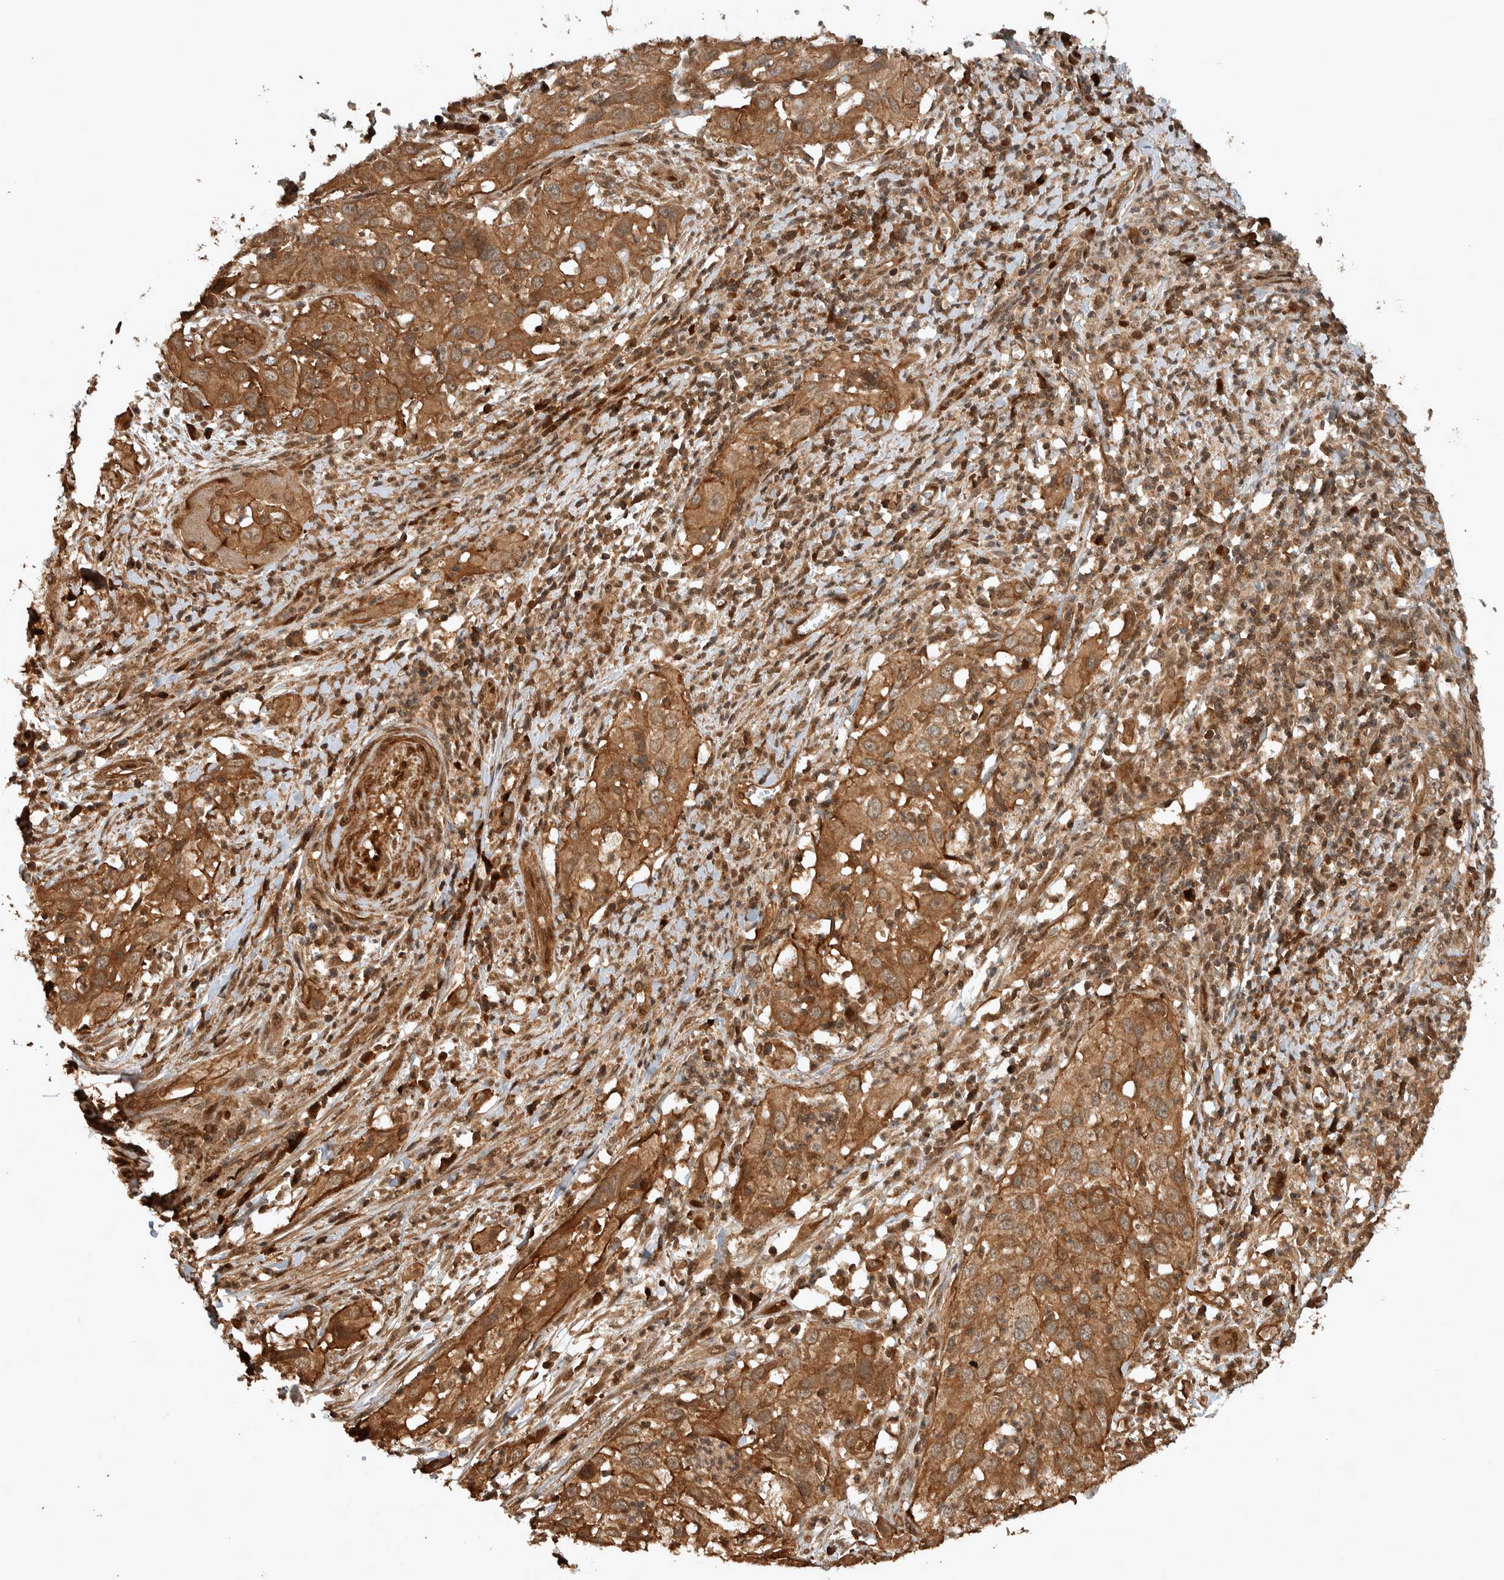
{"staining": {"intensity": "moderate", "quantity": ">75%", "location": "cytoplasmic/membranous"}, "tissue": "cervical cancer", "cell_type": "Tumor cells", "image_type": "cancer", "snomed": [{"axis": "morphology", "description": "Squamous cell carcinoma, NOS"}, {"axis": "topography", "description": "Cervix"}], "caption": "Immunohistochemical staining of human cervical squamous cell carcinoma demonstrates moderate cytoplasmic/membranous protein staining in approximately >75% of tumor cells. Nuclei are stained in blue.", "gene": "CNTROB", "patient": {"sex": "female", "age": 32}}